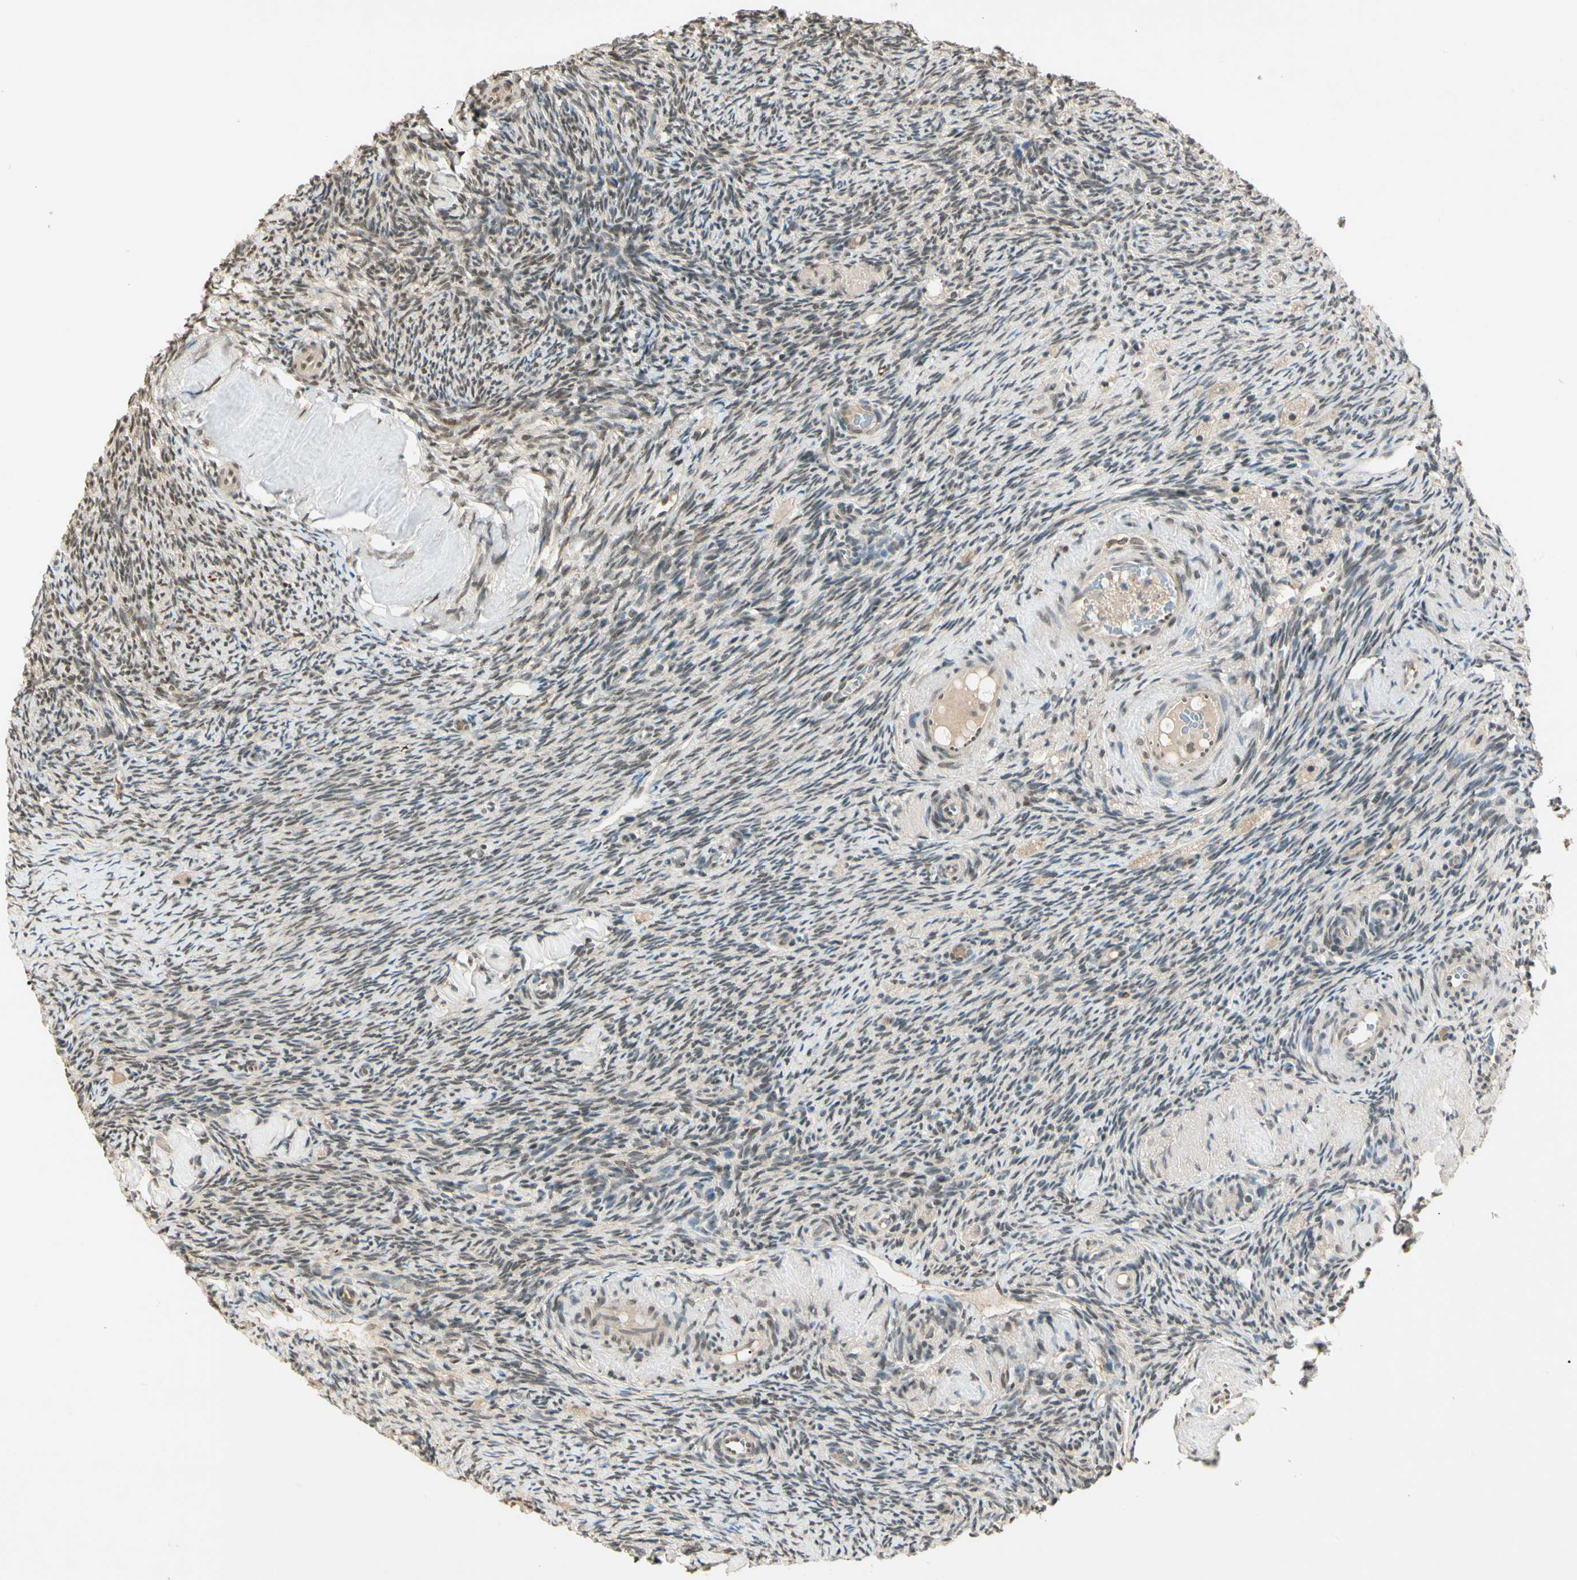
{"staining": {"intensity": "weak", "quantity": ">75%", "location": "nuclear"}, "tissue": "ovary", "cell_type": "Ovarian stroma cells", "image_type": "normal", "snomed": [{"axis": "morphology", "description": "Normal tissue, NOS"}, {"axis": "topography", "description": "Ovary"}], "caption": "Immunohistochemical staining of unremarkable human ovary shows >75% levels of weak nuclear protein staining in about >75% of ovarian stroma cells.", "gene": "ZSCAN12", "patient": {"sex": "female", "age": 60}}